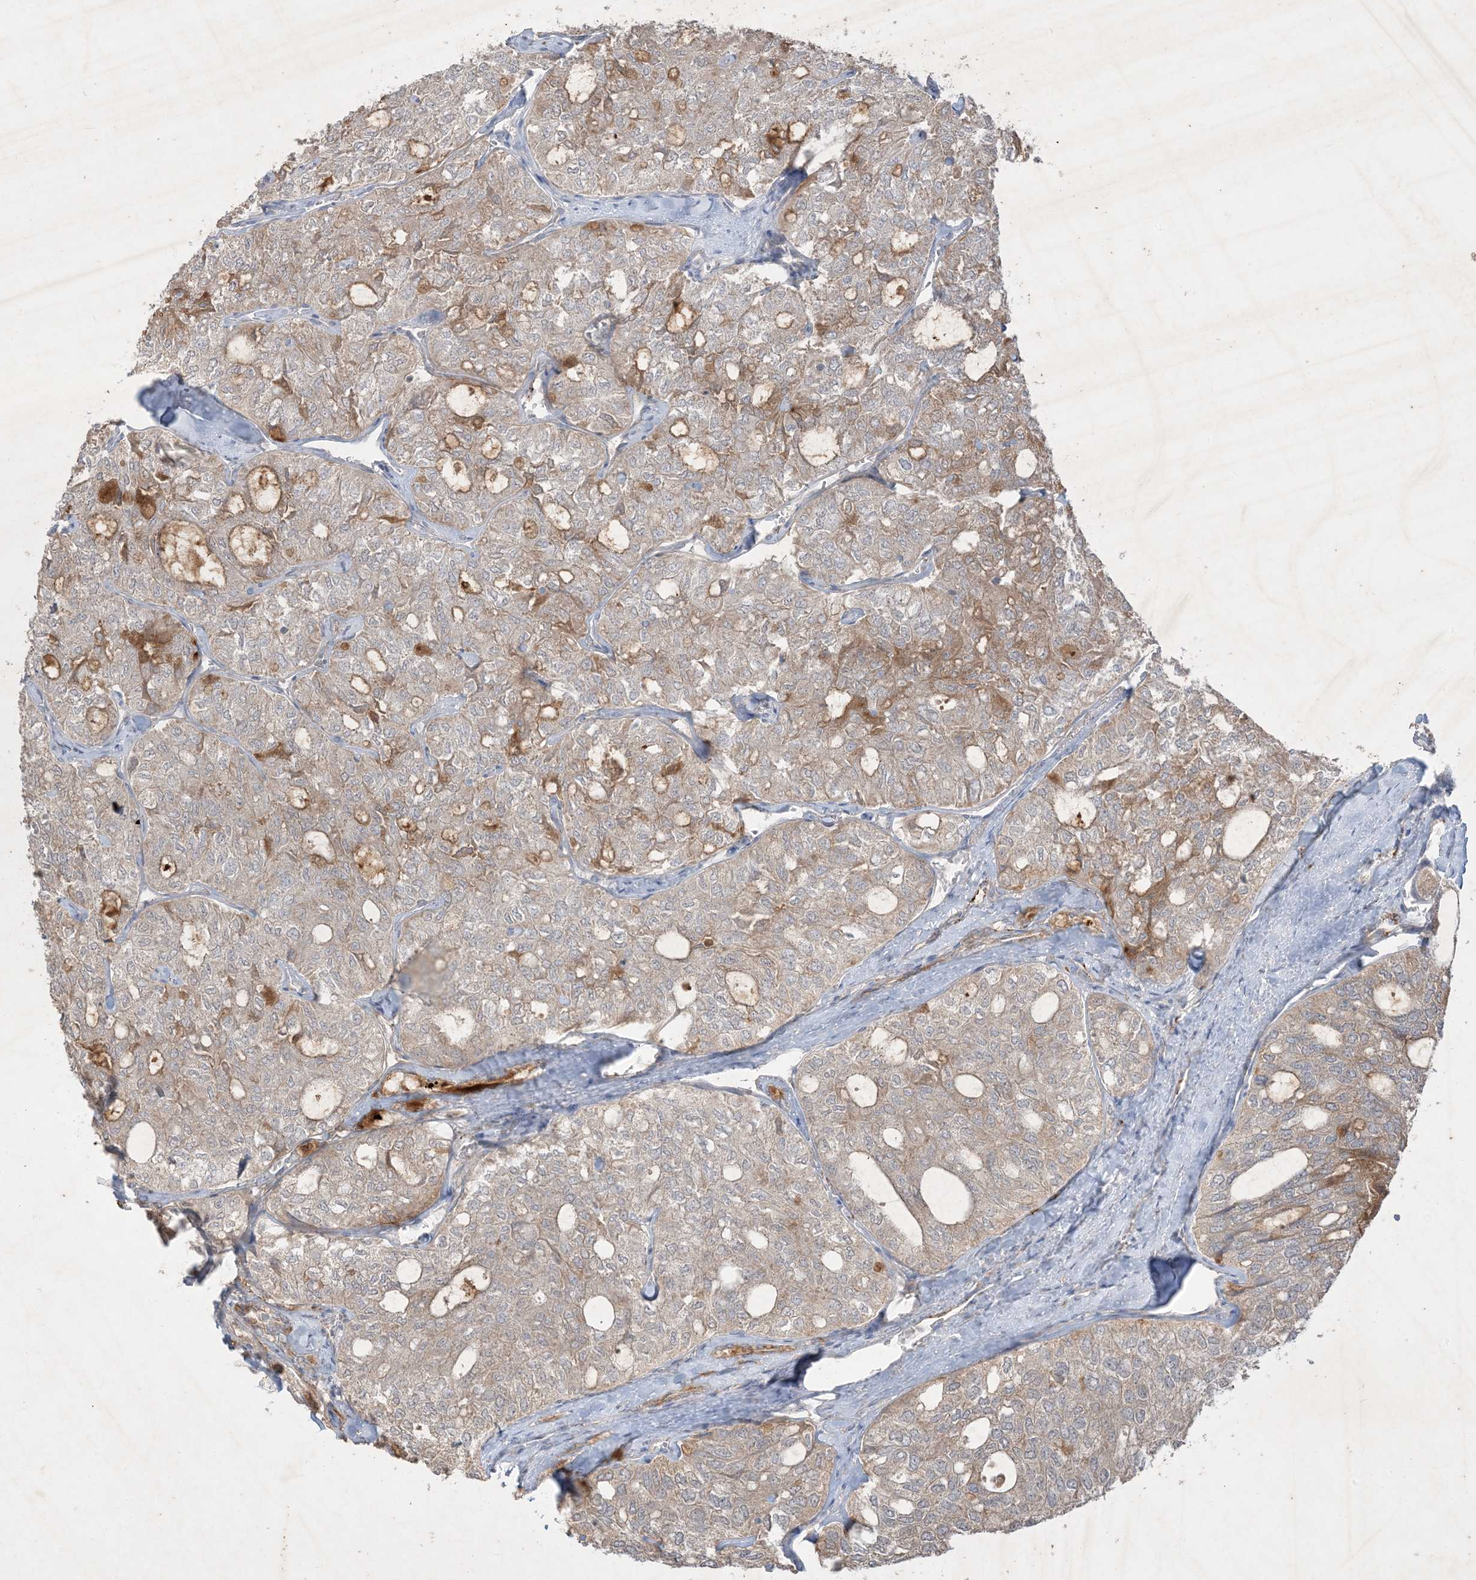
{"staining": {"intensity": "weak", "quantity": "25%-75%", "location": "cytoplasmic/membranous"}, "tissue": "thyroid cancer", "cell_type": "Tumor cells", "image_type": "cancer", "snomed": [{"axis": "morphology", "description": "Follicular adenoma carcinoma, NOS"}, {"axis": "topography", "description": "Thyroid gland"}], "caption": "The immunohistochemical stain shows weak cytoplasmic/membranous staining in tumor cells of thyroid follicular adenoma carcinoma tissue. The staining was performed using DAB (3,3'-diaminobenzidine), with brown indicating positive protein expression. Nuclei are stained blue with hematoxylin.", "gene": "PRSS36", "patient": {"sex": "male", "age": 75}}